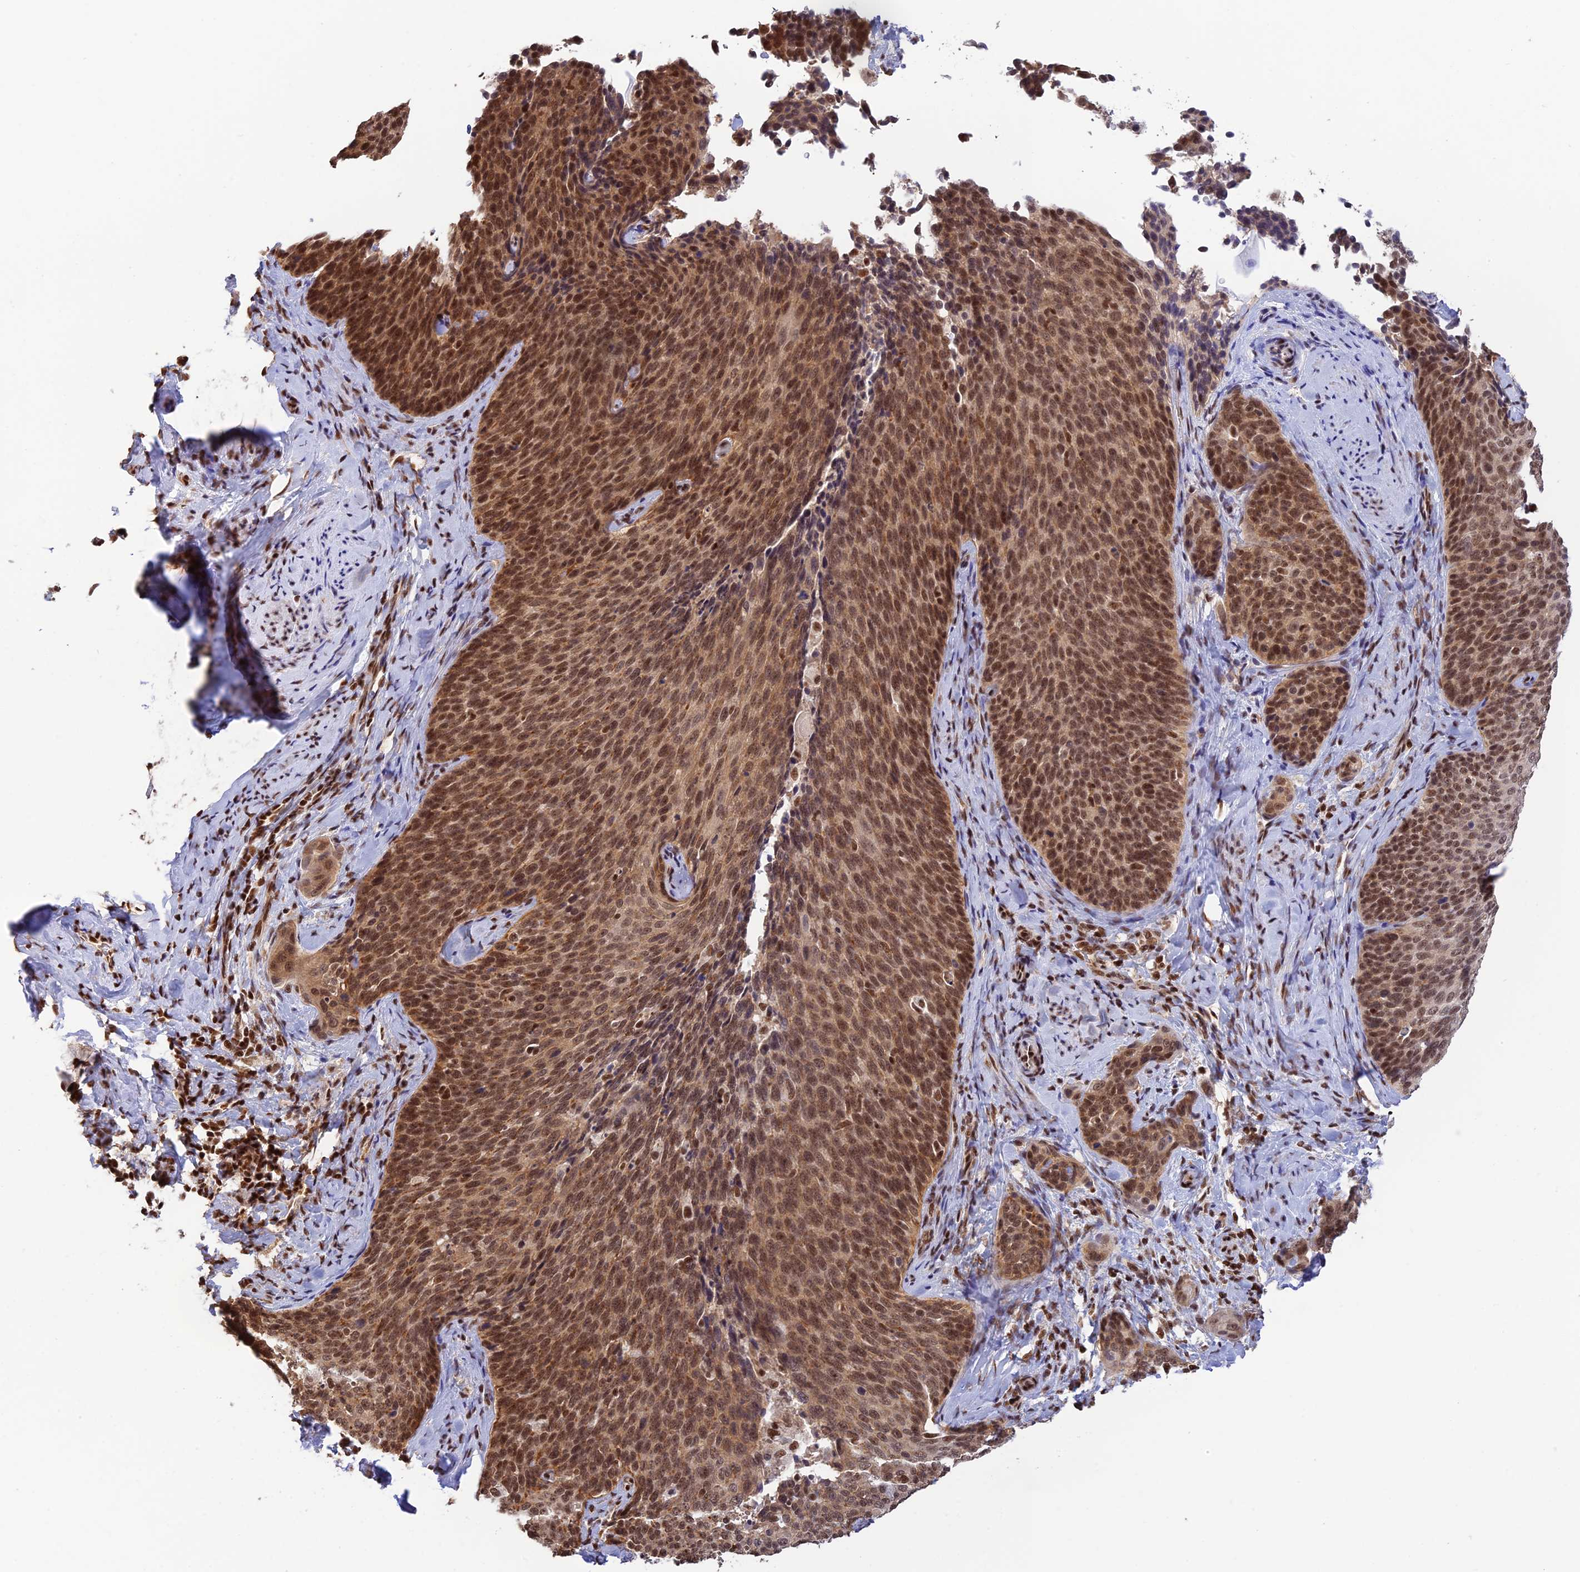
{"staining": {"intensity": "moderate", "quantity": ">75%", "location": "nuclear"}, "tissue": "cervical cancer", "cell_type": "Tumor cells", "image_type": "cancer", "snomed": [{"axis": "morphology", "description": "Squamous cell carcinoma, NOS"}, {"axis": "topography", "description": "Cervix"}], "caption": "A micrograph of human squamous cell carcinoma (cervical) stained for a protein reveals moderate nuclear brown staining in tumor cells.", "gene": "THAP11", "patient": {"sex": "female", "age": 50}}